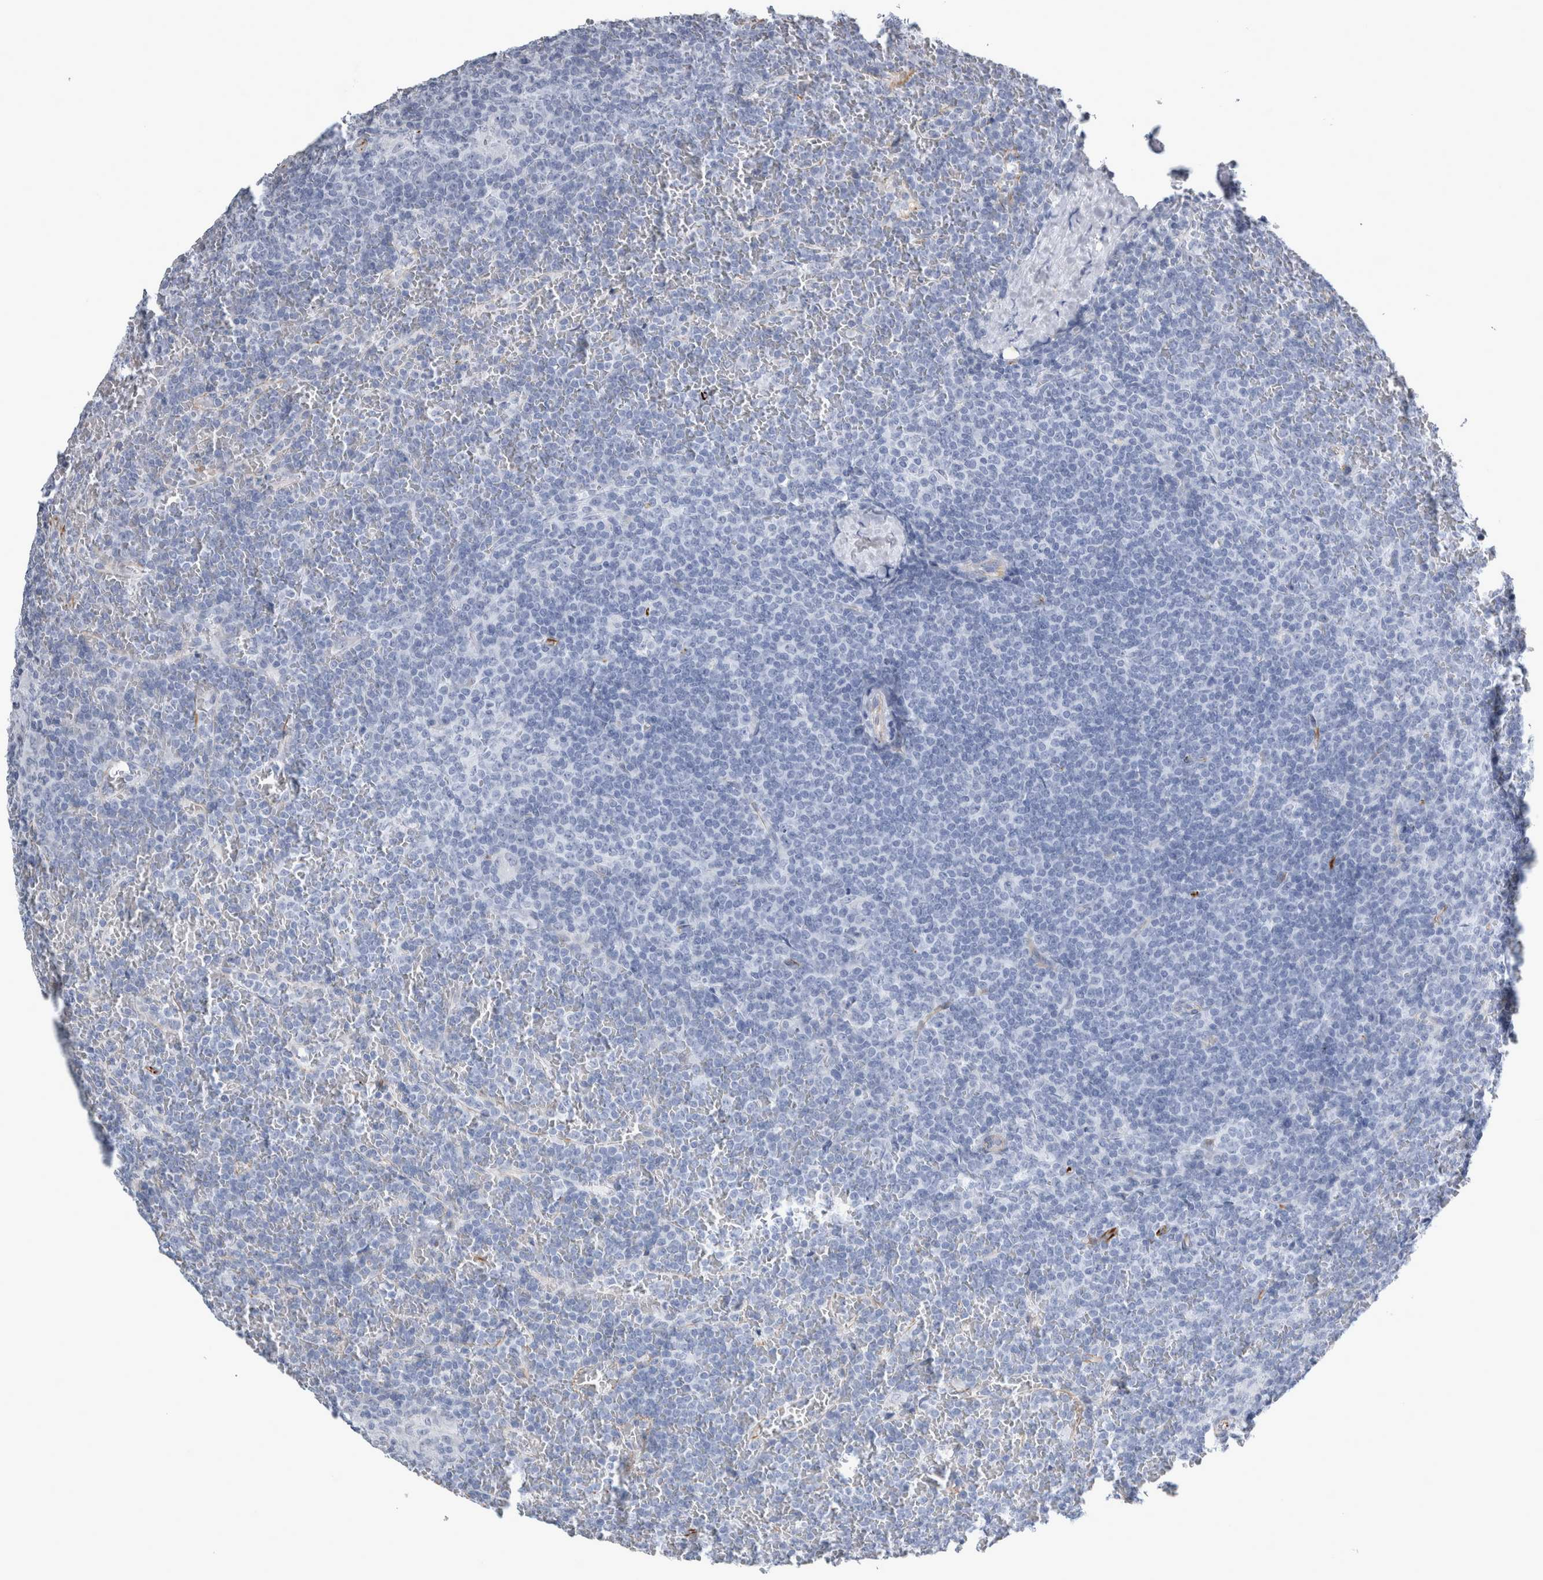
{"staining": {"intensity": "negative", "quantity": "none", "location": "none"}, "tissue": "lymphoma", "cell_type": "Tumor cells", "image_type": "cancer", "snomed": [{"axis": "morphology", "description": "Malignant lymphoma, non-Hodgkin's type, Low grade"}, {"axis": "topography", "description": "Spleen"}], "caption": "DAB (3,3'-diaminobenzidine) immunohistochemical staining of human lymphoma exhibits no significant staining in tumor cells.", "gene": "VWDE", "patient": {"sex": "female", "age": 19}}